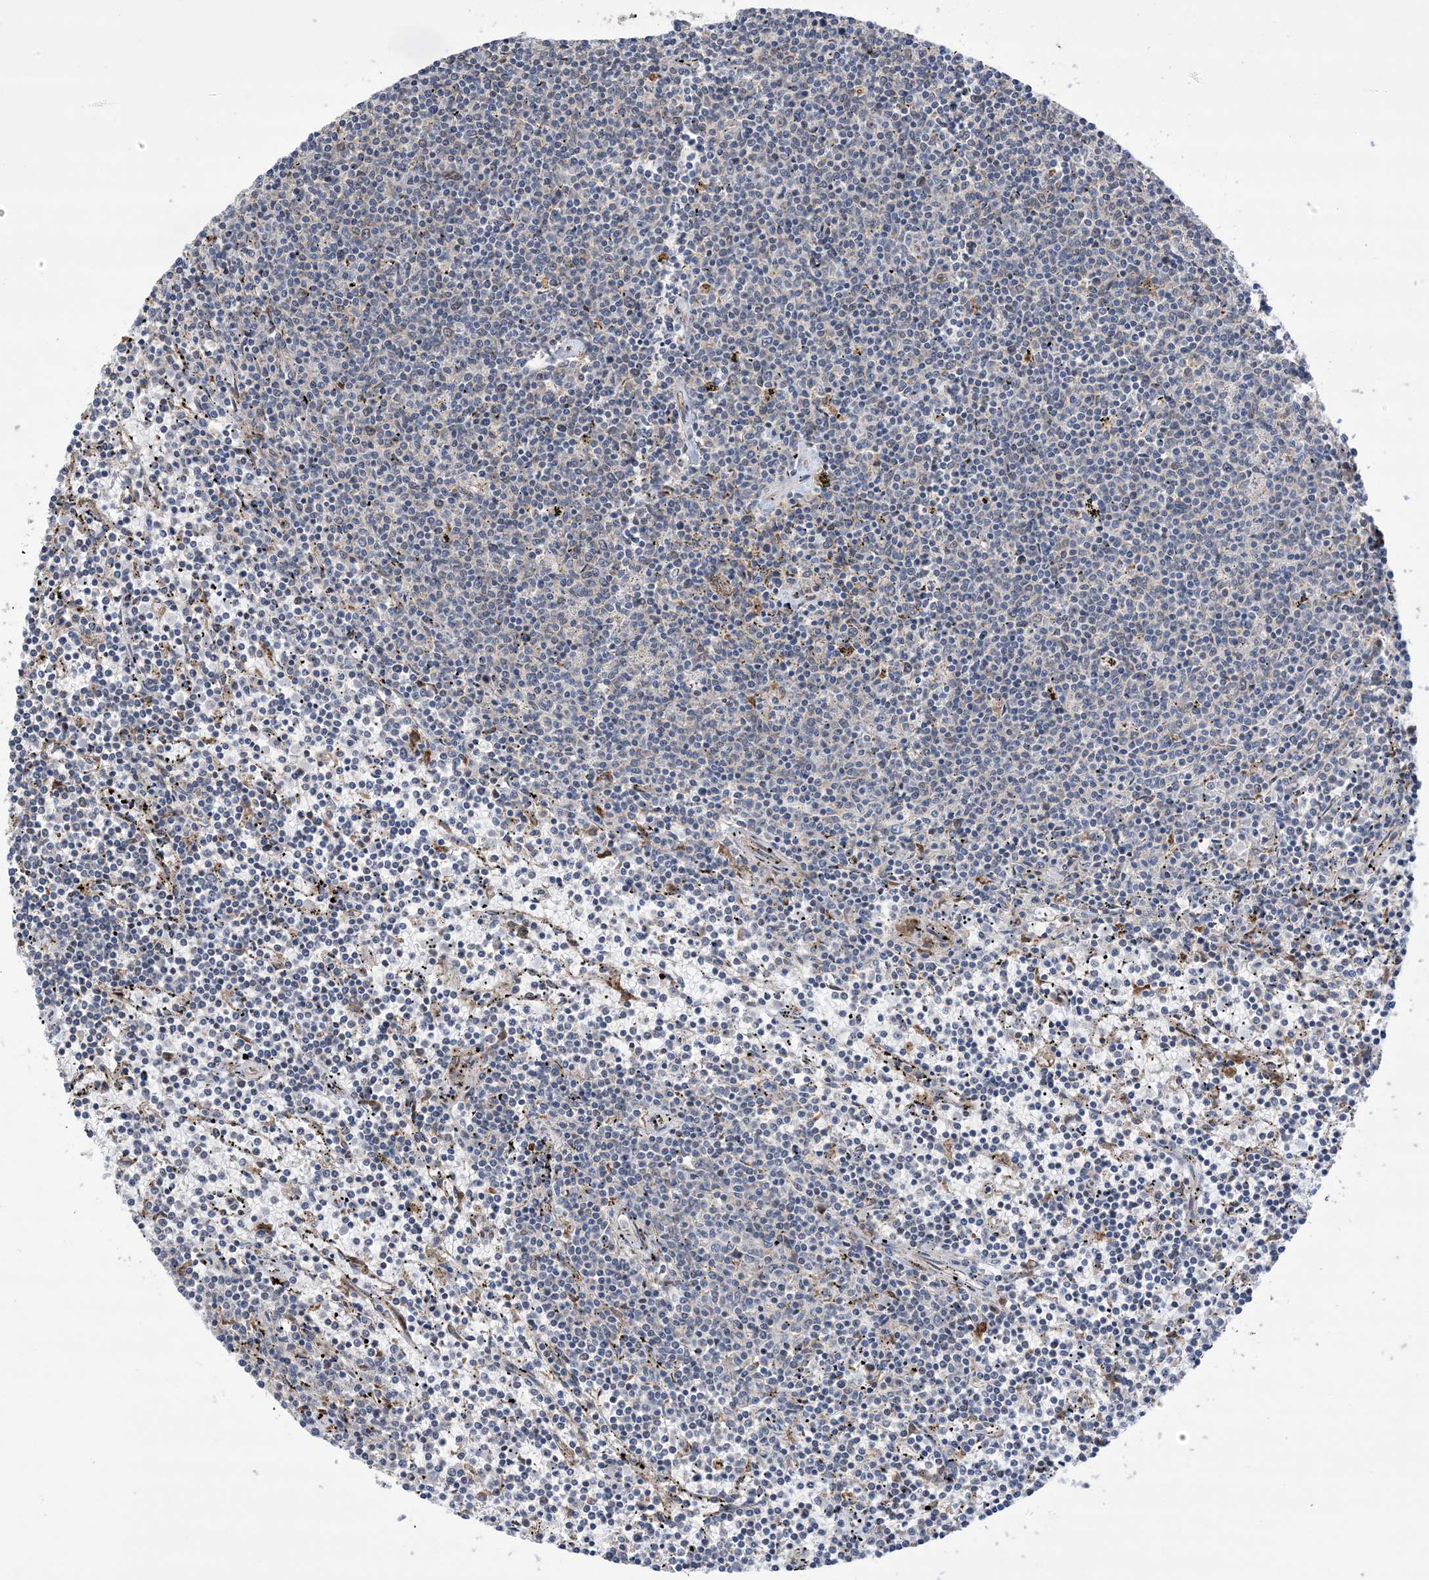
{"staining": {"intensity": "negative", "quantity": "none", "location": "none"}, "tissue": "lymphoma", "cell_type": "Tumor cells", "image_type": "cancer", "snomed": [{"axis": "morphology", "description": "Malignant lymphoma, non-Hodgkin's type, Low grade"}, {"axis": "topography", "description": "Spleen"}], "caption": "Protein analysis of lymphoma exhibits no significant staining in tumor cells. (Stains: DAB (3,3'-diaminobenzidine) IHC with hematoxylin counter stain, Microscopy: brightfield microscopy at high magnification).", "gene": "CLEC16A", "patient": {"sex": "female", "age": 50}}